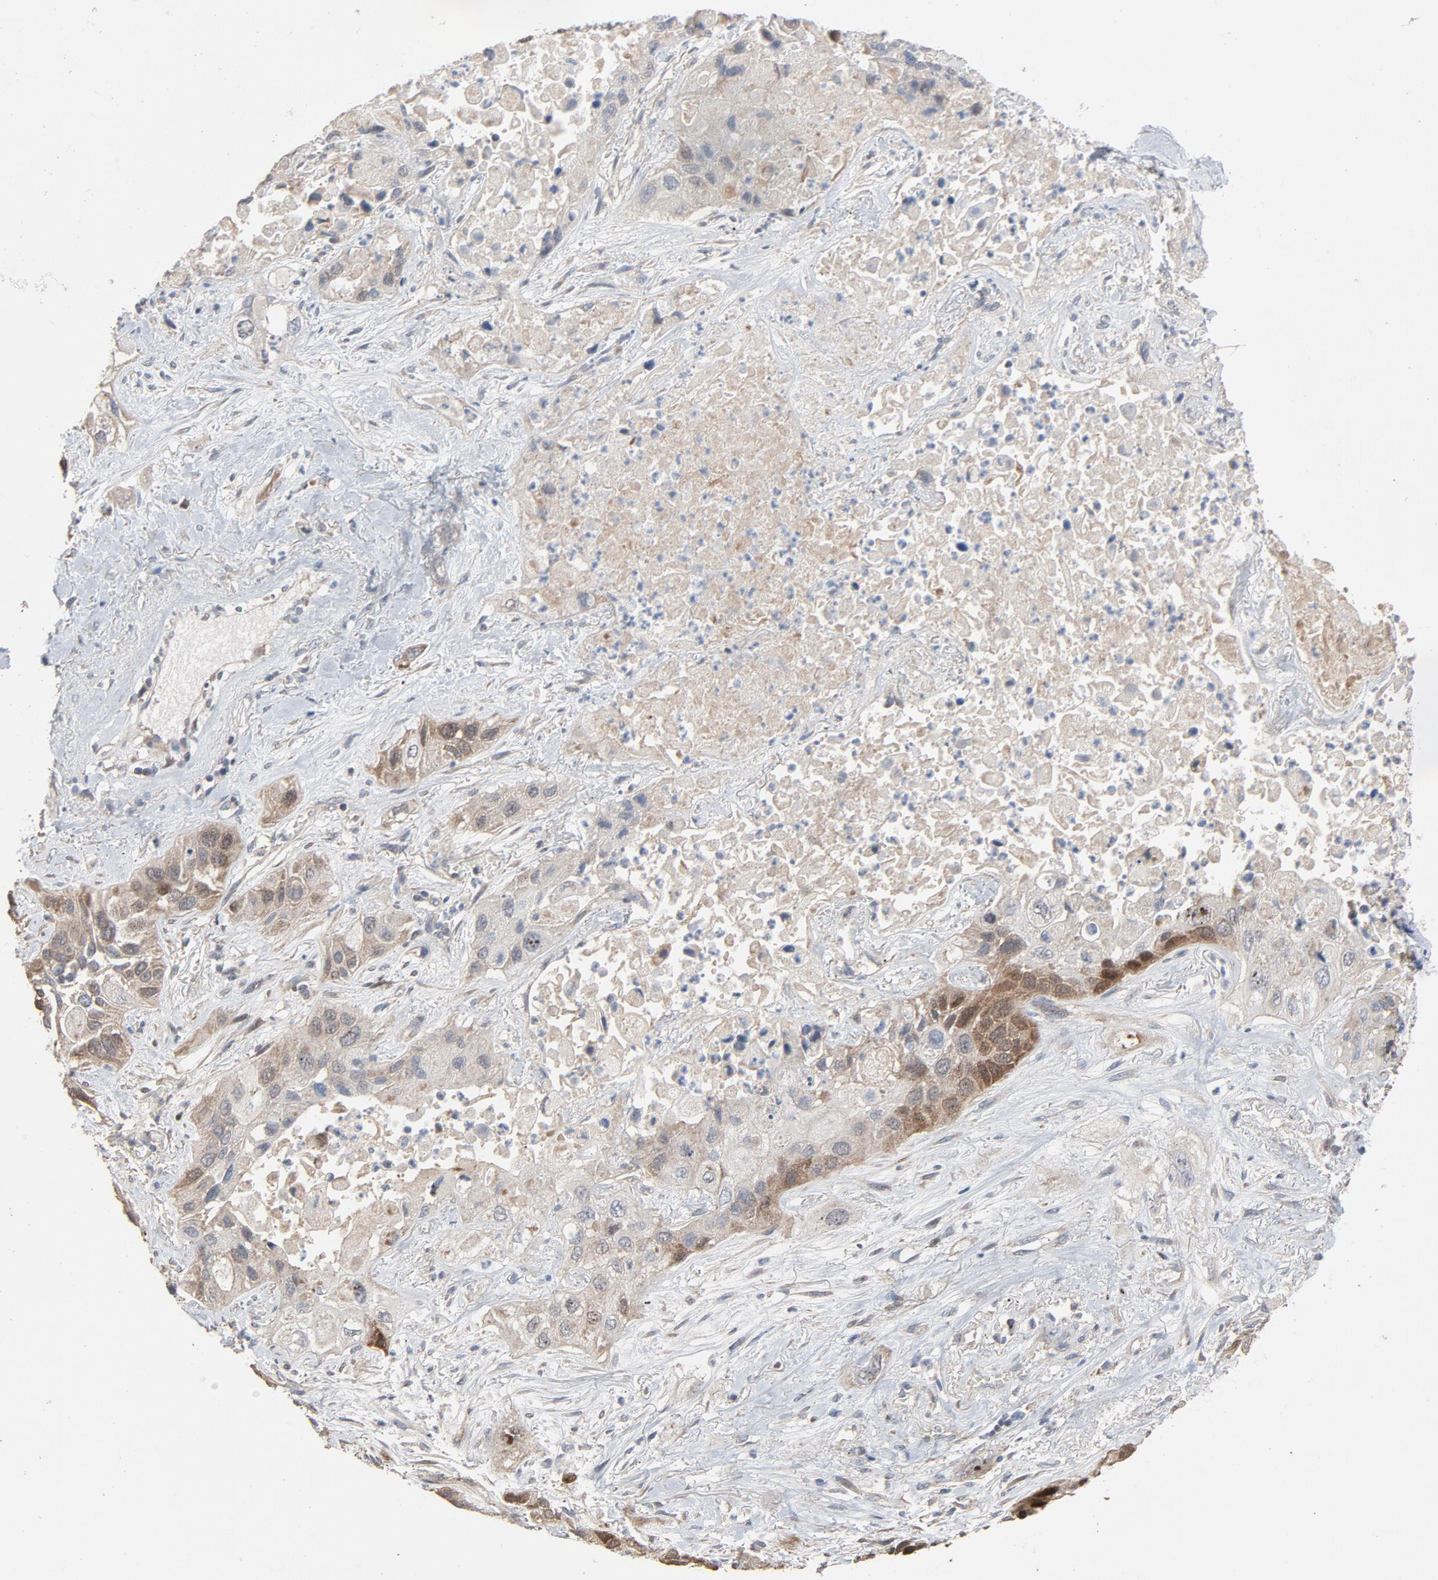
{"staining": {"intensity": "weak", "quantity": ">75%", "location": "cytoplasmic/membranous,nuclear"}, "tissue": "lung cancer", "cell_type": "Tumor cells", "image_type": "cancer", "snomed": [{"axis": "morphology", "description": "Squamous cell carcinoma, NOS"}, {"axis": "topography", "description": "Lung"}], "caption": "Lung cancer (squamous cell carcinoma) was stained to show a protein in brown. There is low levels of weak cytoplasmic/membranous and nuclear positivity in about >75% of tumor cells.", "gene": "CDK6", "patient": {"sex": "female", "age": 76}}